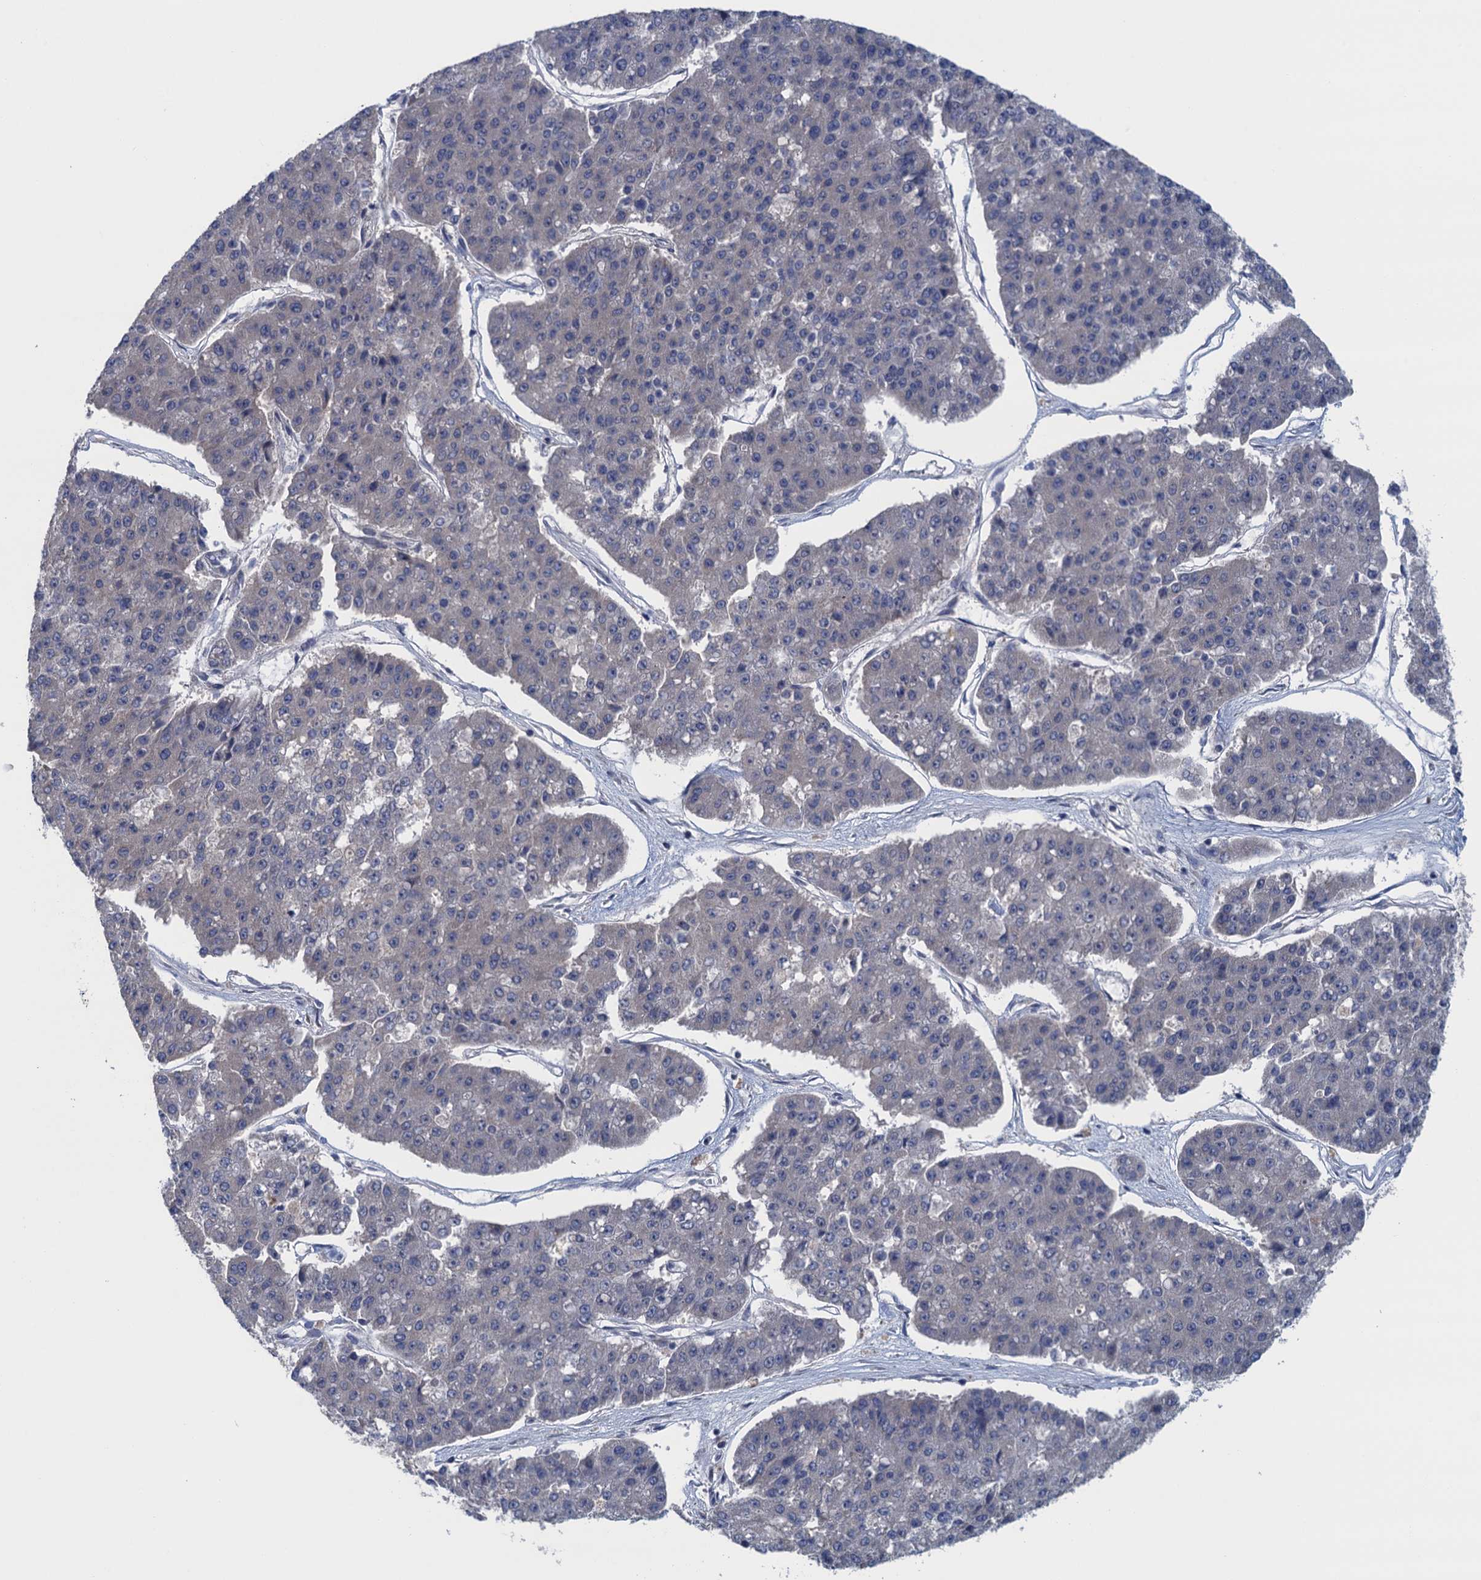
{"staining": {"intensity": "negative", "quantity": "none", "location": "none"}, "tissue": "pancreatic cancer", "cell_type": "Tumor cells", "image_type": "cancer", "snomed": [{"axis": "morphology", "description": "Adenocarcinoma, NOS"}, {"axis": "topography", "description": "Pancreas"}], "caption": "Immunohistochemical staining of pancreatic cancer (adenocarcinoma) demonstrates no significant staining in tumor cells. (DAB immunohistochemistry with hematoxylin counter stain).", "gene": "CTU2", "patient": {"sex": "male", "age": 50}}